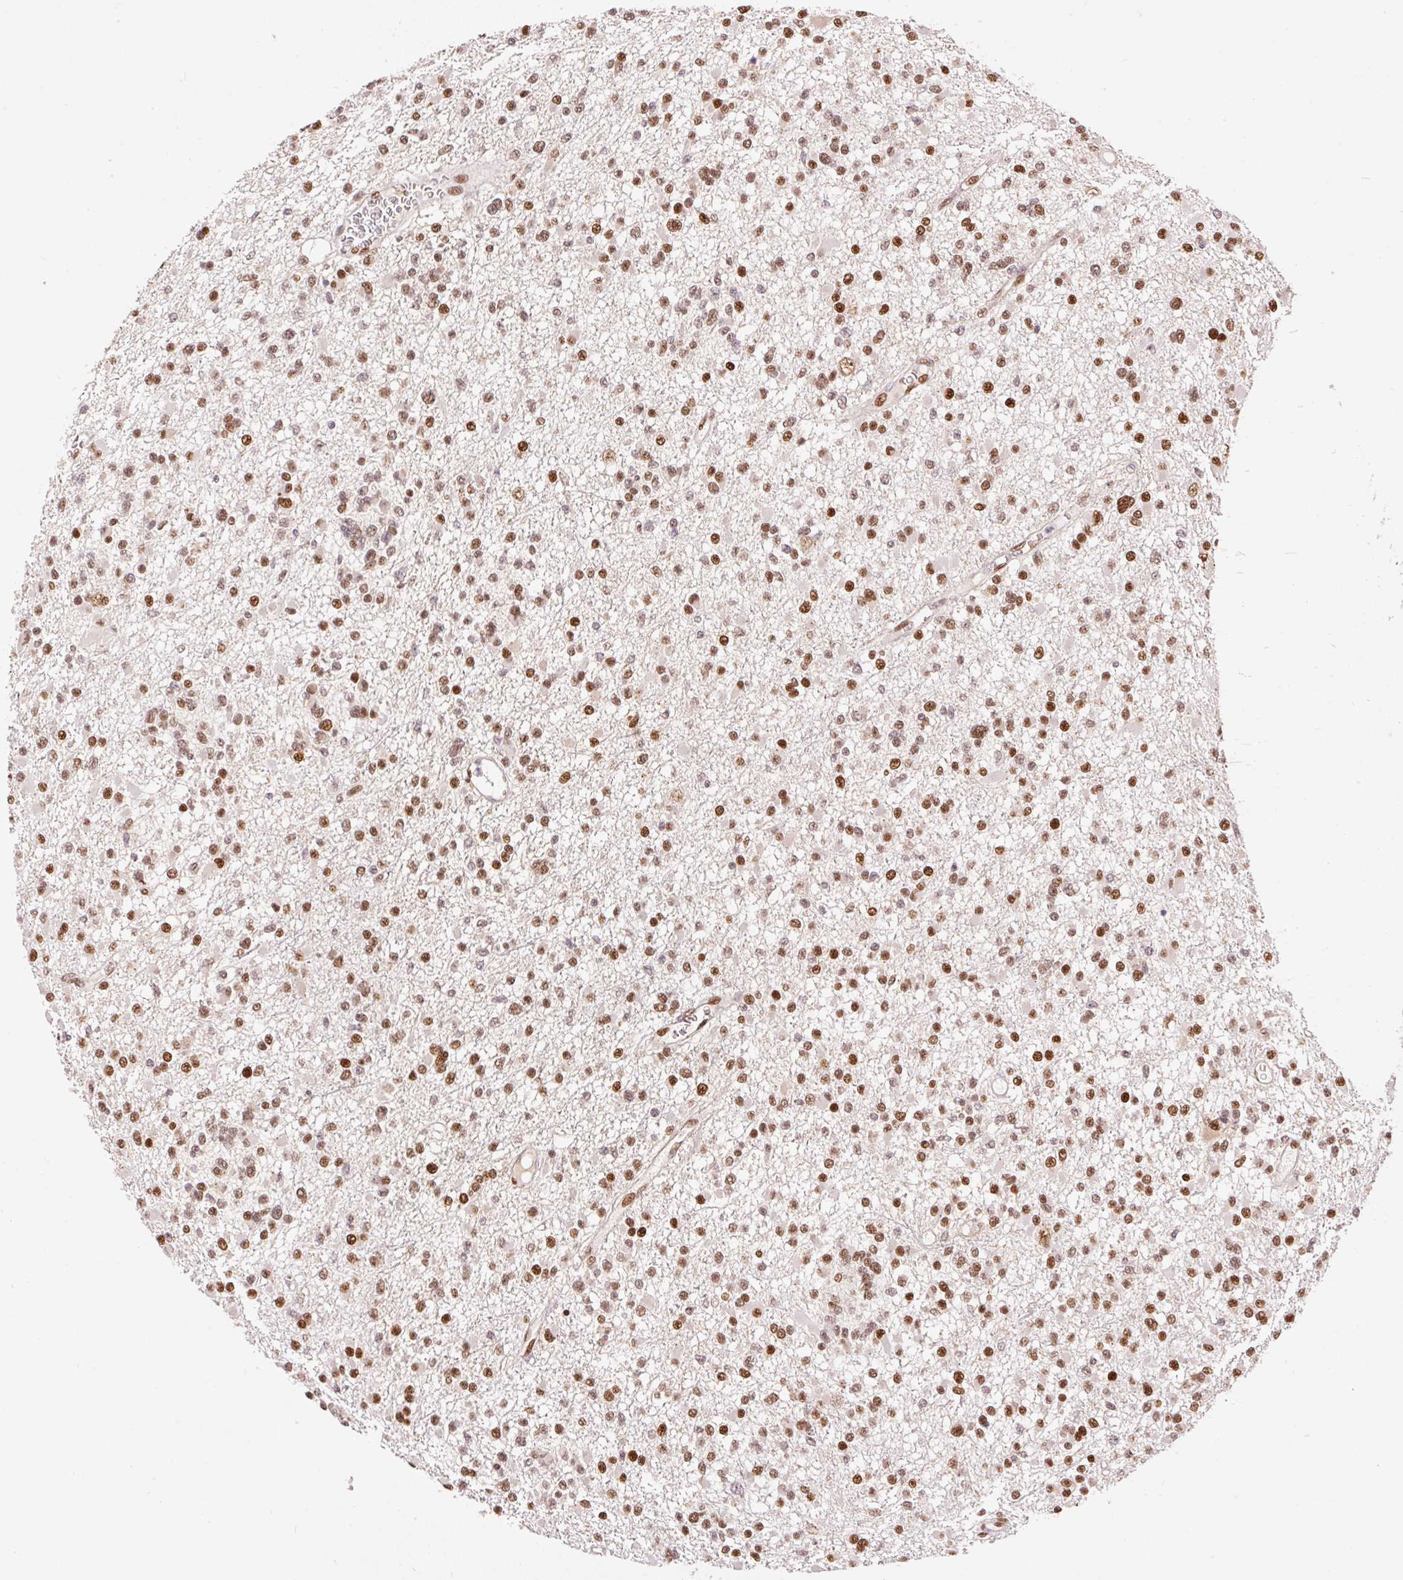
{"staining": {"intensity": "strong", "quantity": ">75%", "location": "nuclear"}, "tissue": "glioma", "cell_type": "Tumor cells", "image_type": "cancer", "snomed": [{"axis": "morphology", "description": "Glioma, malignant, Low grade"}, {"axis": "topography", "description": "Brain"}], "caption": "The image demonstrates staining of malignant glioma (low-grade), revealing strong nuclear protein staining (brown color) within tumor cells.", "gene": "GPR139", "patient": {"sex": "female", "age": 22}}